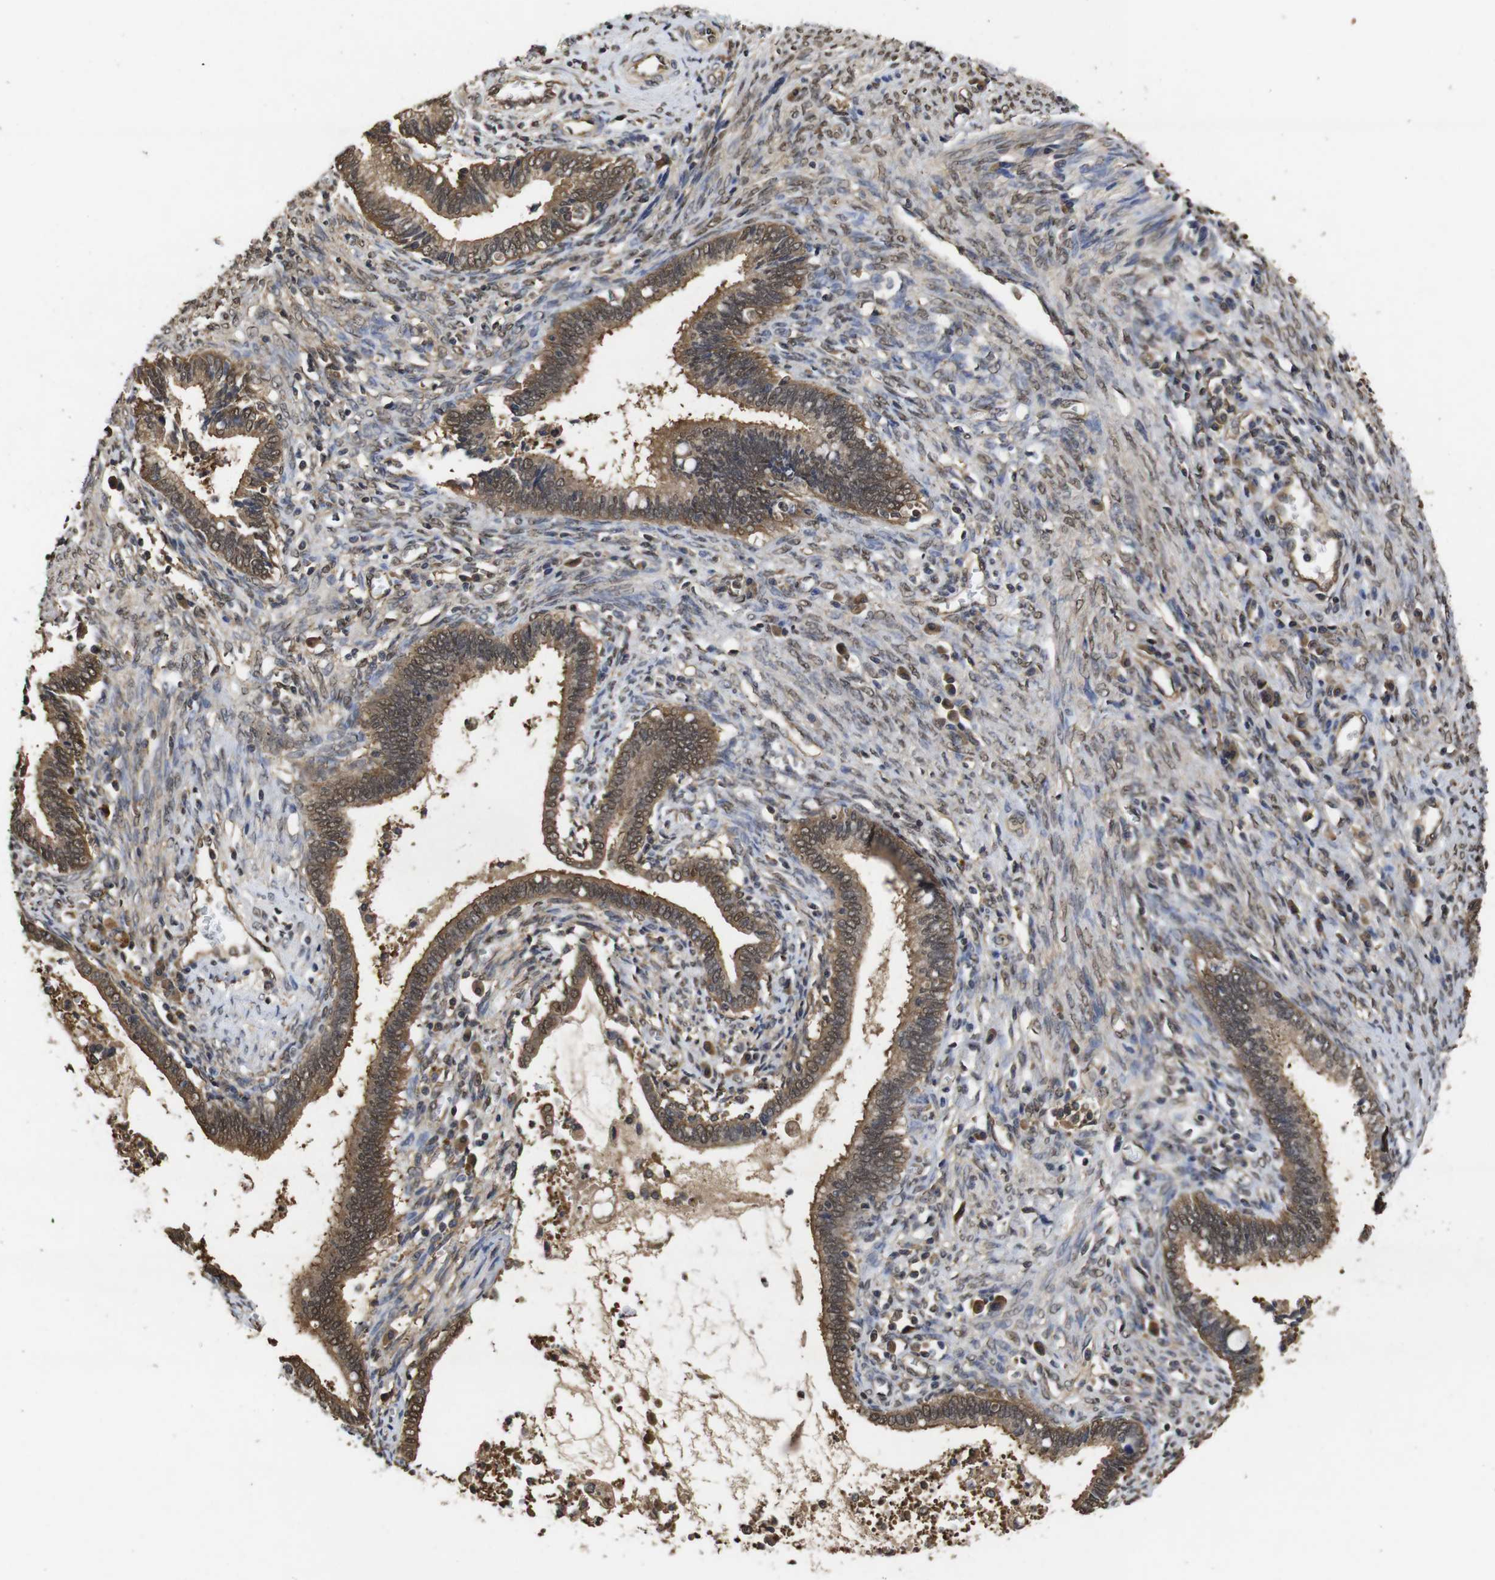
{"staining": {"intensity": "moderate", "quantity": ">75%", "location": "cytoplasmic/membranous,nuclear"}, "tissue": "cervical cancer", "cell_type": "Tumor cells", "image_type": "cancer", "snomed": [{"axis": "morphology", "description": "Adenocarcinoma, NOS"}, {"axis": "topography", "description": "Cervix"}], "caption": "The image exhibits staining of cervical adenocarcinoma, revealing moderate cytoplasmic/membranous and nuclear protein positivity (brown color) within tumor cells. (DAB (3,3'-diaminobenzidine) = brown stain, brightfield microscopy at high magnification).", "gene": "SUMO3", "patient": {"sex": "female", "age": 44}}